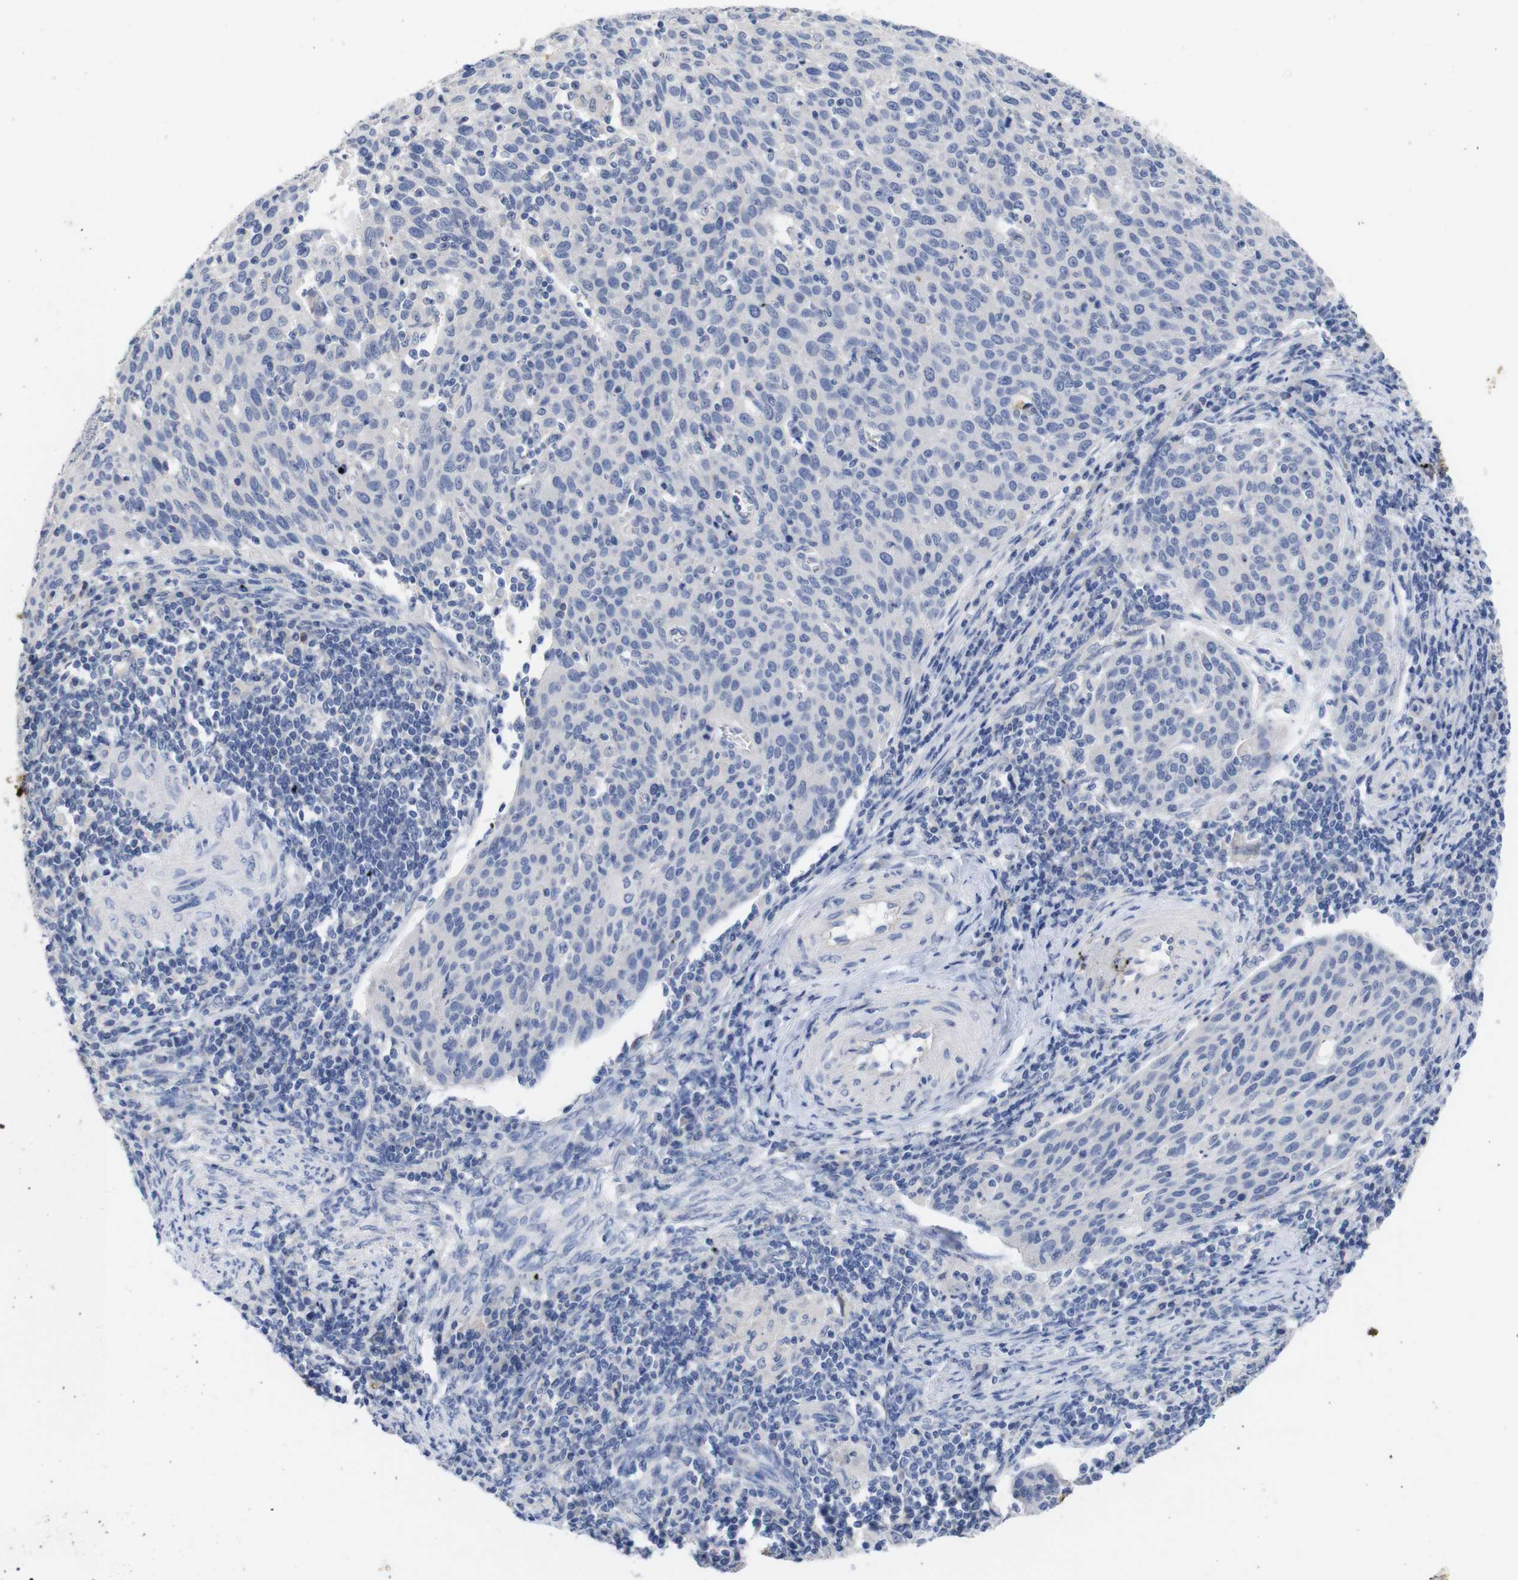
{"staining": {"intensity": "negative", "quantity": "none", "location": "none"}, "tissue": "cervical cancer", "cell_type": "Tumor cells", "image_type": "cancer", "snomed": [{"axis": "morphology", "description": "Squamous cell carcinoma, NOS"}, {"axis": "topography", "description": "Cervix"}], "caption": "The immunohistochemistry (IHC) micrograph has no significant positivity in tumor cells of squamous cell carcinoma (cervical) tissue. The staining is performed using DAB (3,3'-diaminobenzidine) brown chromogen with nuclei counter-stained in using hematoxylin.", "gene": "TNNI3", "patient": {"sex": "female", "age": 38}}